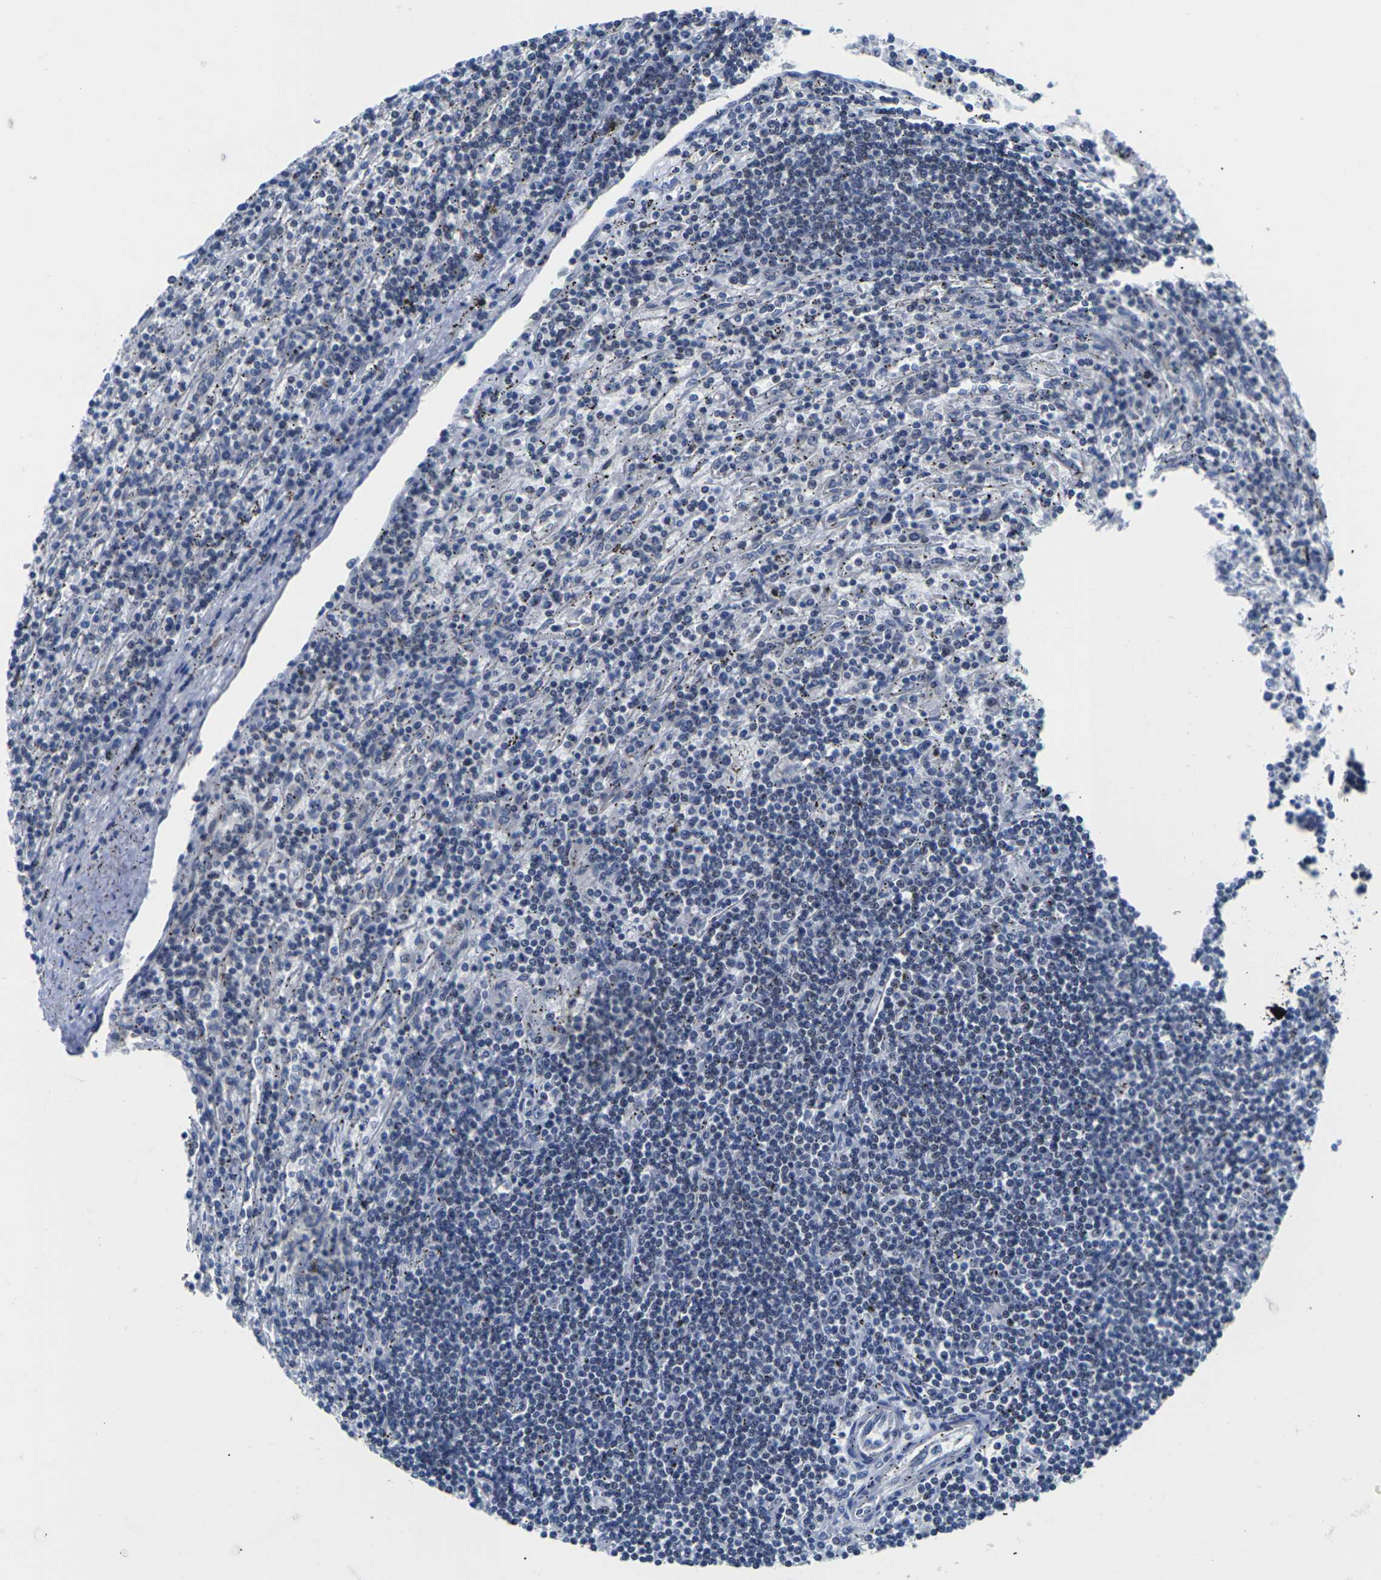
{"staining": {"intensity": "negative", "quantity": "none", "location": "none"}, "tissue": "lymphoma", "cell_type": "Tumor cells", "image_type": "cancer", "snomed": [{"axis": "morphology", "description": "Malignant lymphoma, non-Hodgkin's type, Low grade"}, {"axis": "topography", "description": "Spleen"}], "caption": "An image of low-grade malignant lymphoma, non-Hodgkin's type stained for a protein demonstrates no brown staining in tumor cells.", "gene": "ST6GAL2", "patient": {"sex": "male", "age": 76}}